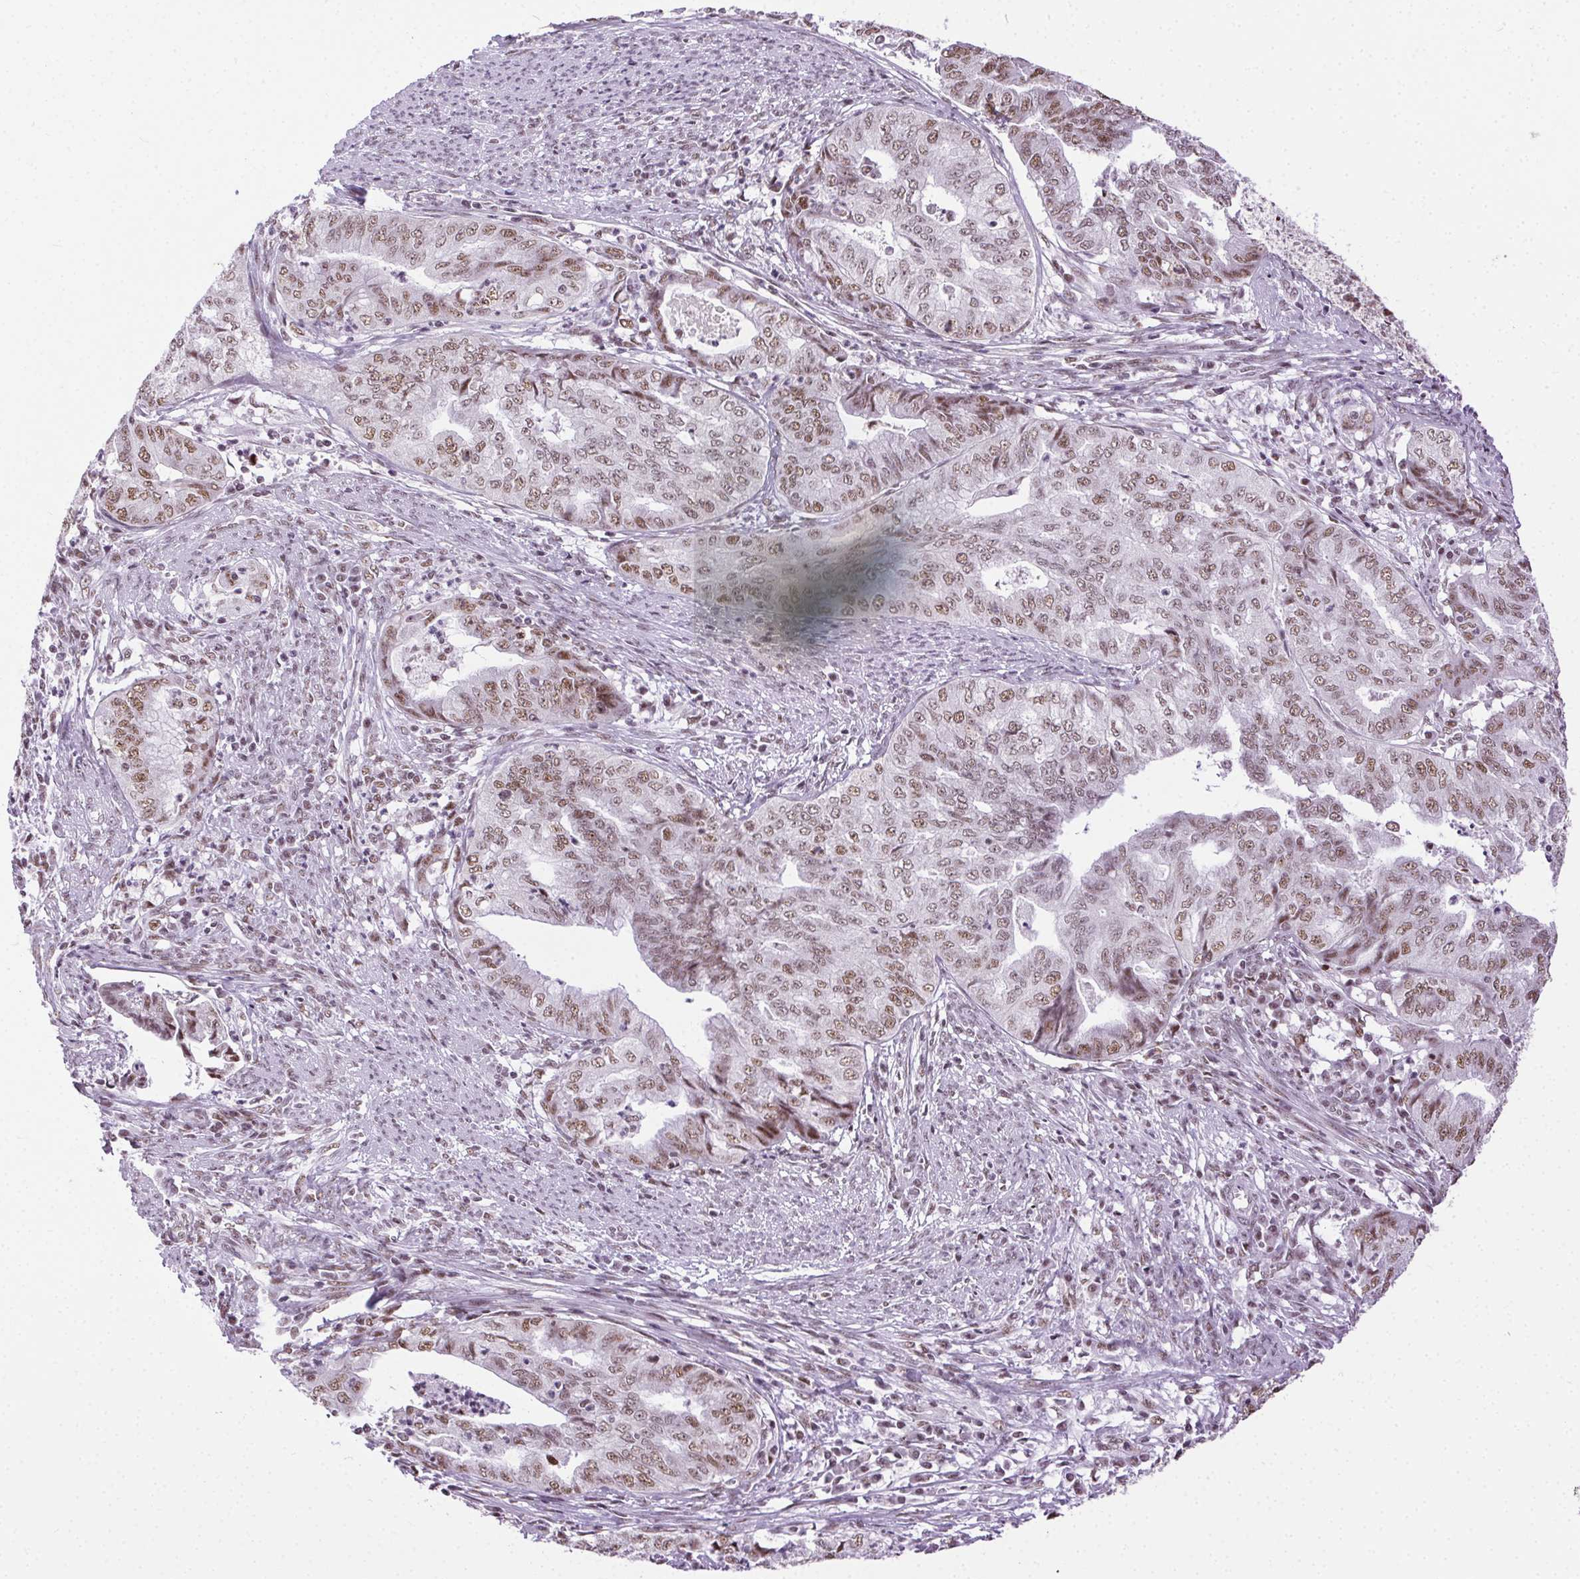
{"staining": {"intensity": "strong", "quantity": ">75%", "location": "nuclear"}, "tissue": "endometrial cancer", "cell_type": "Tumor cells", "image_type": "cancer", "snomed": [{"axis": "morphology", "description": "Adenocarcinoma, NOS"}, {"axis": "topography", "description": "Endometrium"}], "caption": "Protein staining demonstrates strong nuclear expression in approximately >75% of tumor cells in endometrial cancer. (Brightfield microscopy of DAB IHC at high magnification).", "gene": "TRA2B", "patient": {"sex": "female", "age": 79}}